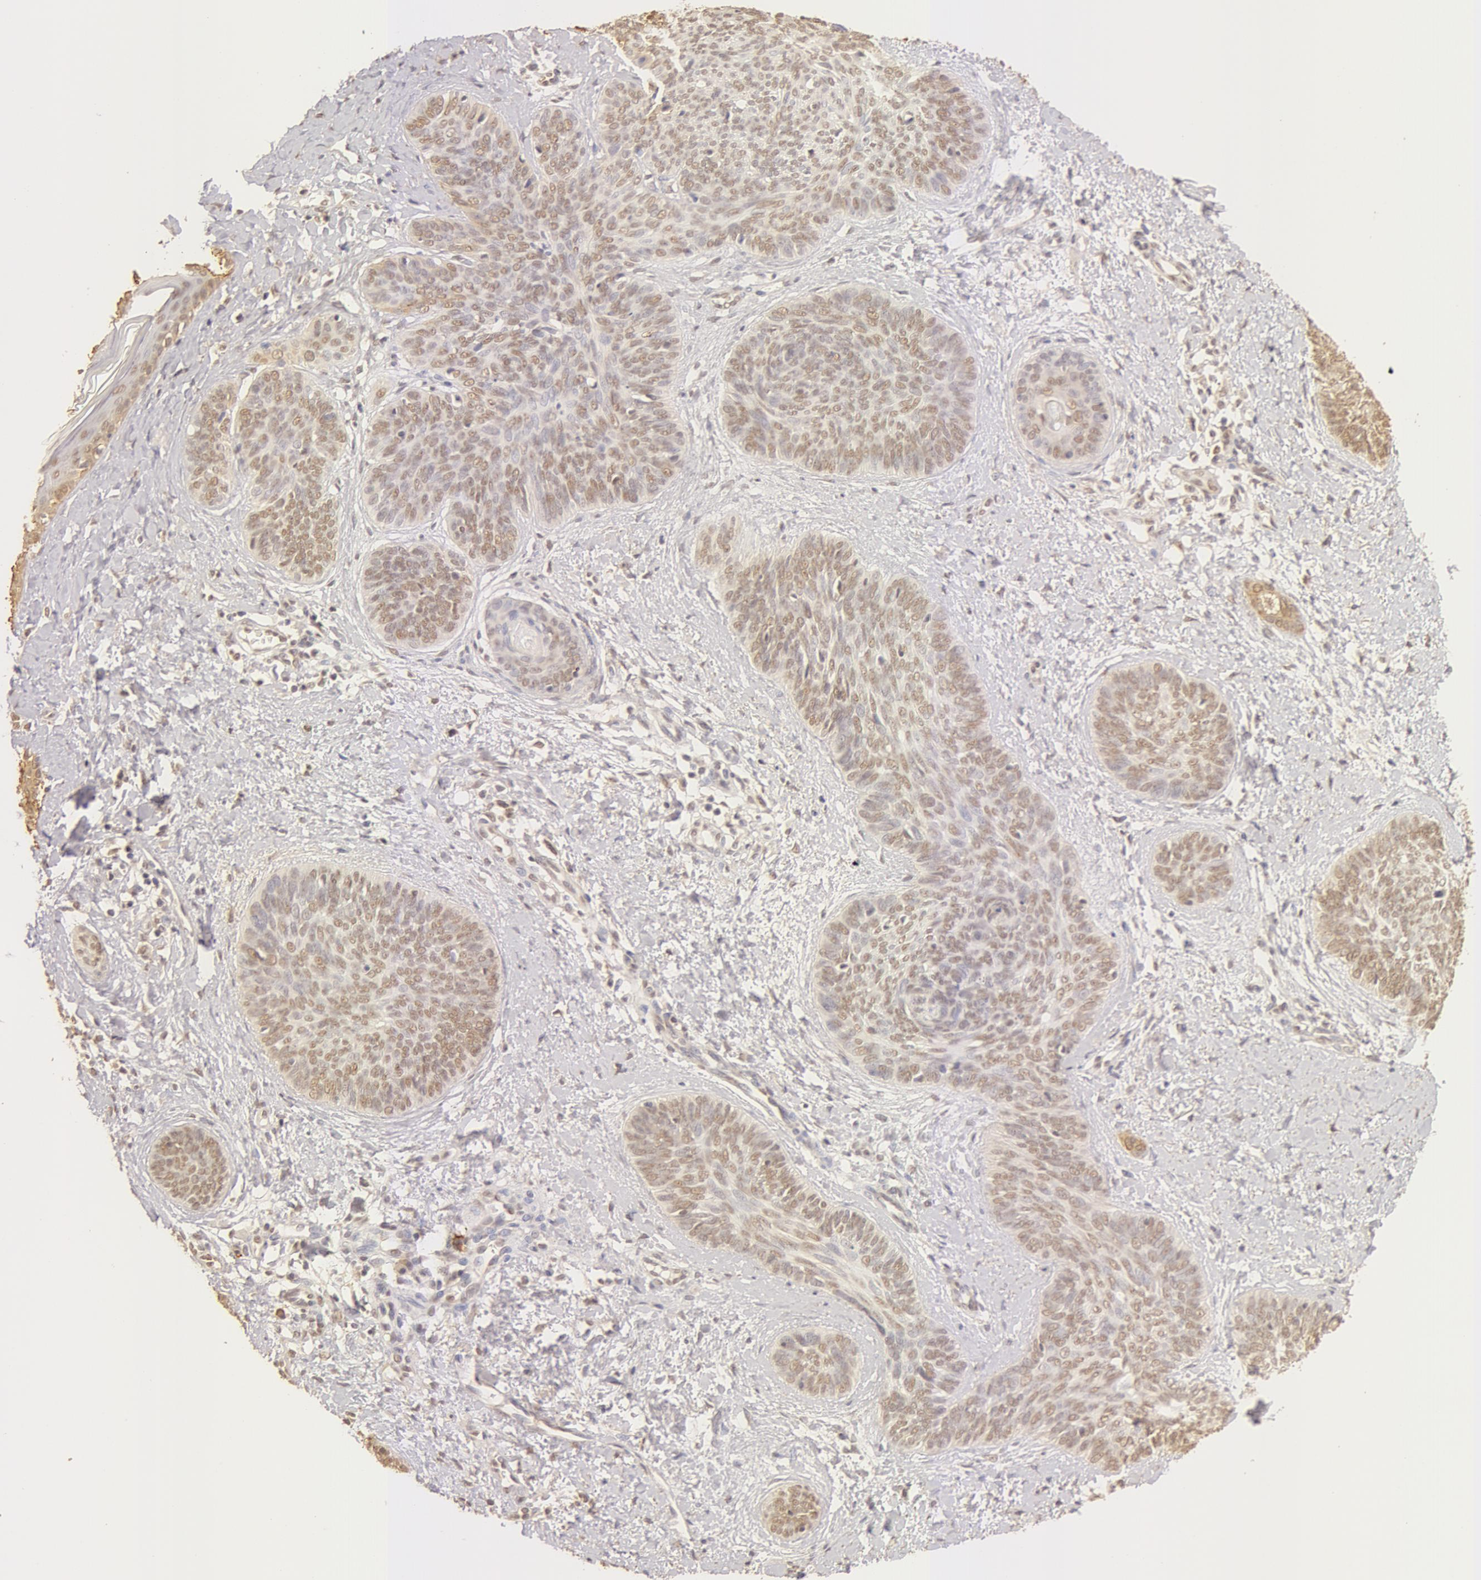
{"staining": {"intensity": "weak", "quantity": ">75%", "location": "cytoplasmic/membranous,nuclear"}, "tissue": "skin cancer", "cell_type": "Tumor cells", "image_type": "cancer", "snomed": [{"axis": "morphology", "description": "Basal cell carcinoma"}, {"axis": "topography", "description": "Skin"}], "caption": "Protein expression analysis of skin cancer (basal cell carcinoma) shows weak cytoplasmic/membranous and nuclear expression in approximately >75% of tumor cells.", "gene": "SNRNP70", "patient": {"sex": "female", "age": 81}}